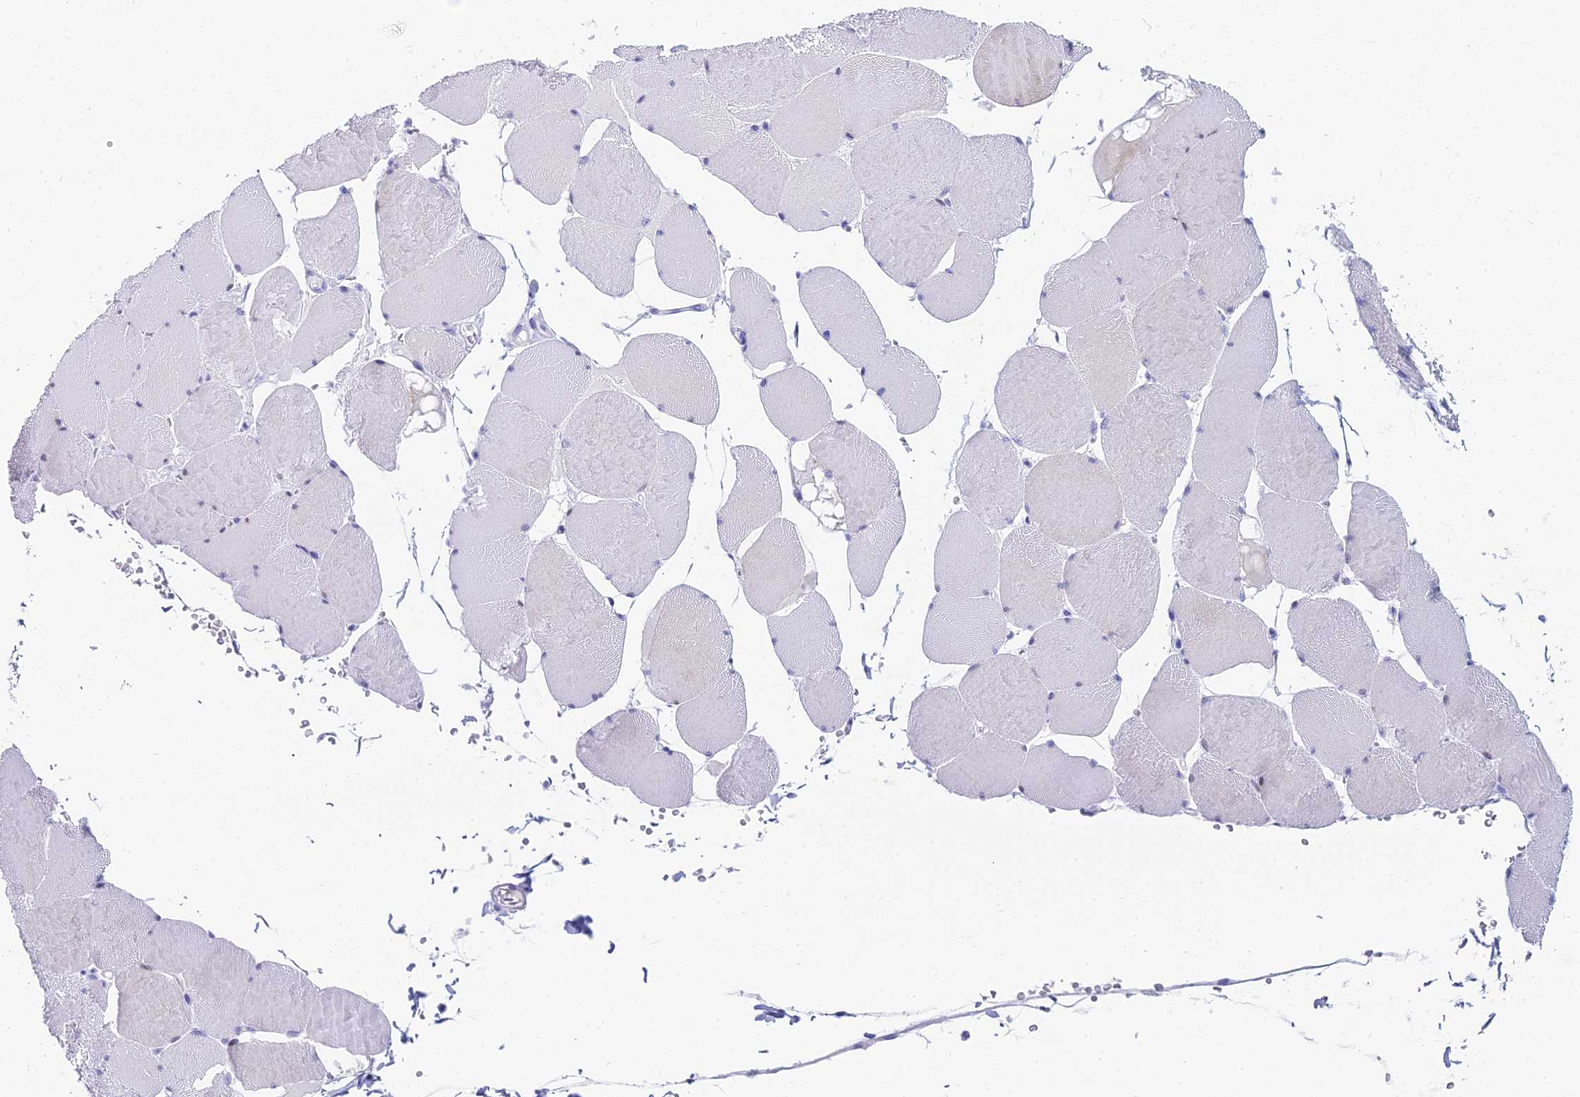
{"staining": {"intensity": "negative", "quantity": "none", "location": "none"}, "tissue": "skeletal muscle", "cell_type": "Myocytes", "image_type": "normal", "snomed": [{"axis": "morphology", "description": "Normal tissue, NOS"}, {"axis": "topography", "description": "Skeletal muscle"}, {"axis": "topography", "description": "Head-Neck"}], "caption": "This is a photomicrograph of IHC staining of benign skeletal muscle, which shows no positivity in myocytes. (DAB (3,3'-diaminobenzidine) immunohistochemistry (IHC) with hematoxylin counter stain).", "gene": "HSPA1L", "patient": {"sex": "male", "age": 66}}